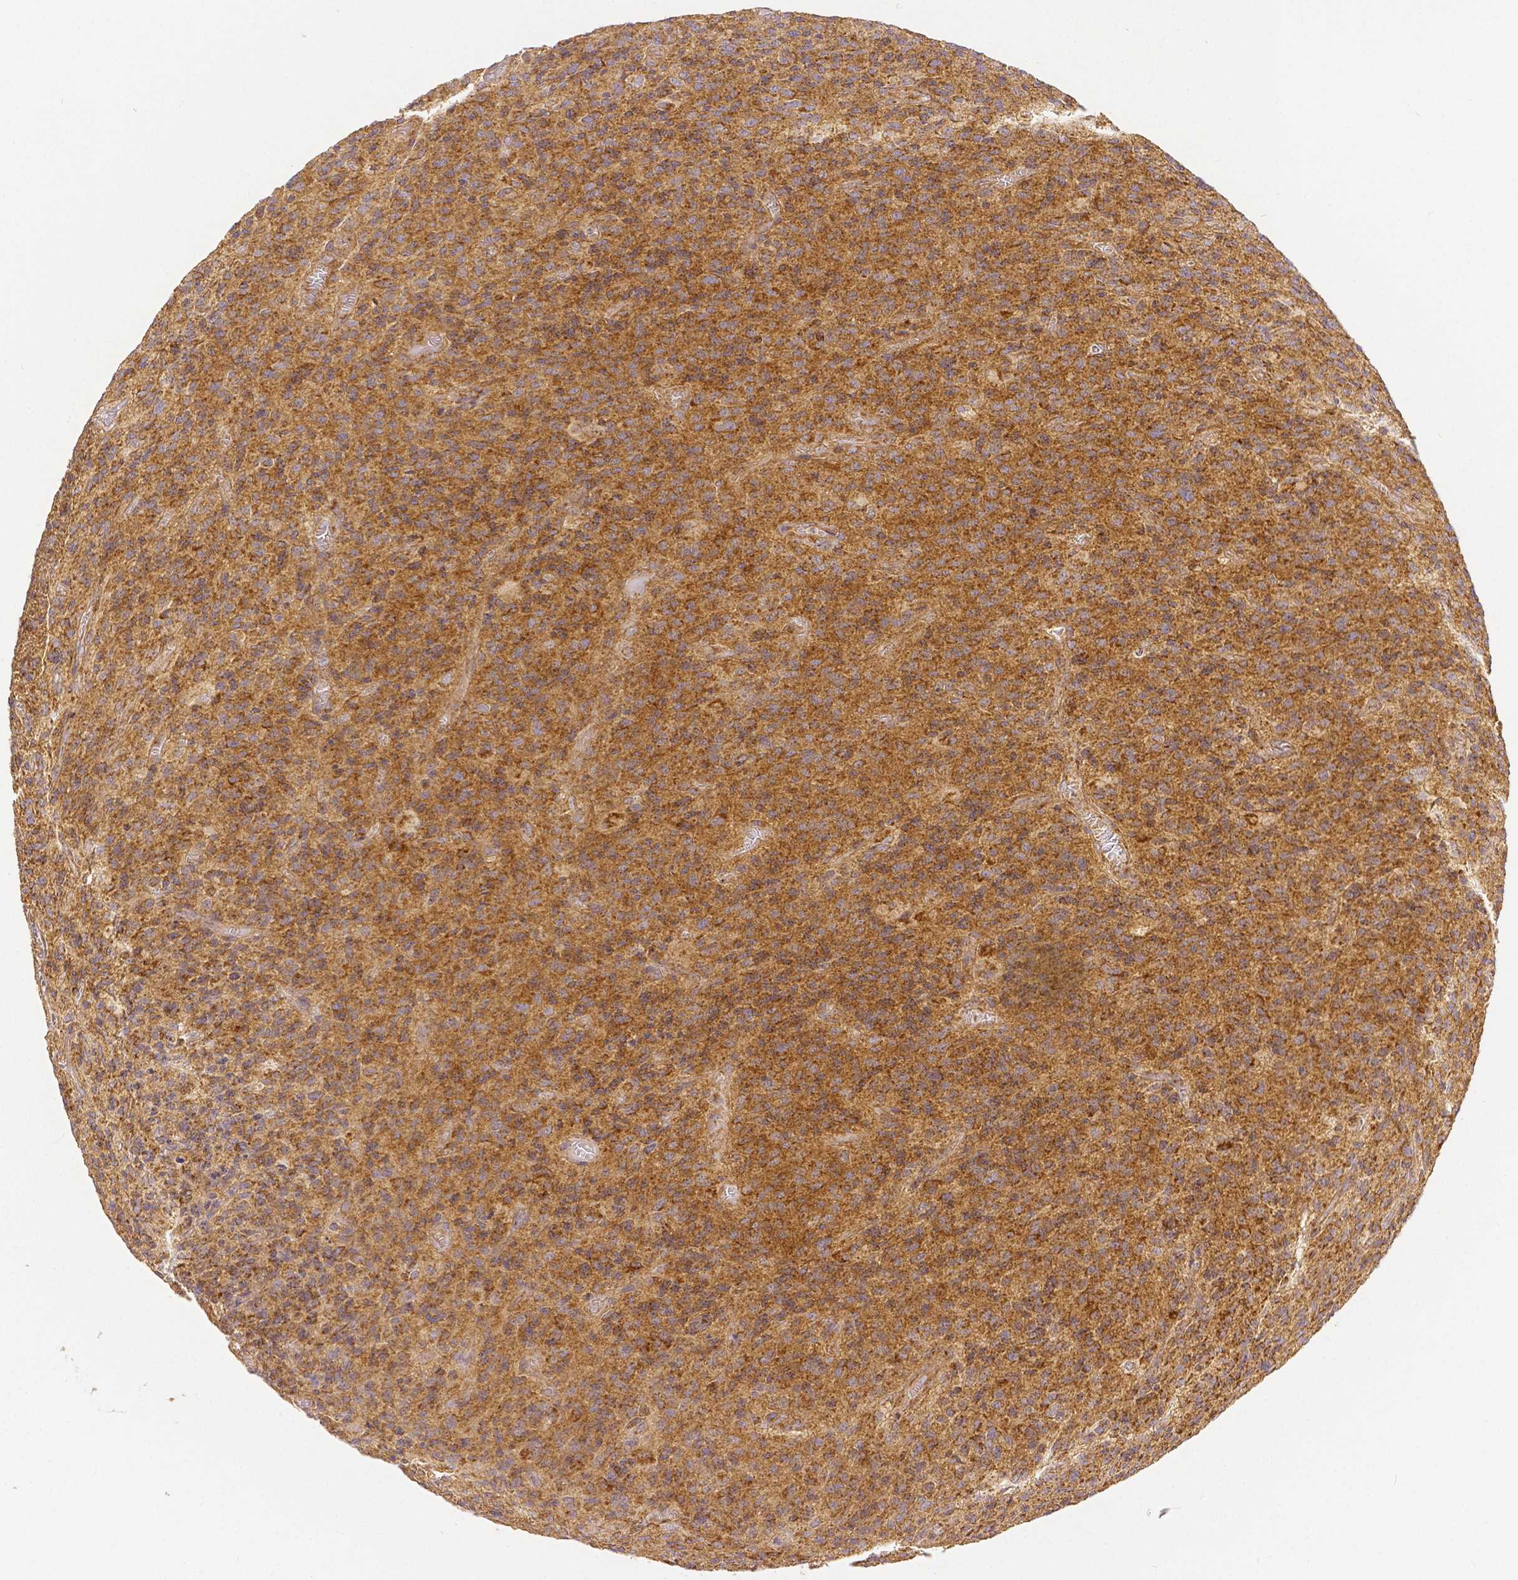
{"staining": {"intensity": "moderate", "quantity": "25%-75%", "location": "cytoplasmic/membranous"}, "tissue": "glioma", "cell_type": "Tumor cells", "image_type": "cancer", "snomed": [{"axis": "morphology", "description": "Glioma, malignant, High grade"}, {"axis": "topography", "description": "Brain"}], "caption": "The photomicrograph reveals a brown stain indicating the presence of a protein in the cytoplasmic/membranous of tumor cells in glioma. Nuclei are stained in blue.", "gene": "RHOT1", "patient": {"sex": "male", "age": 76}}